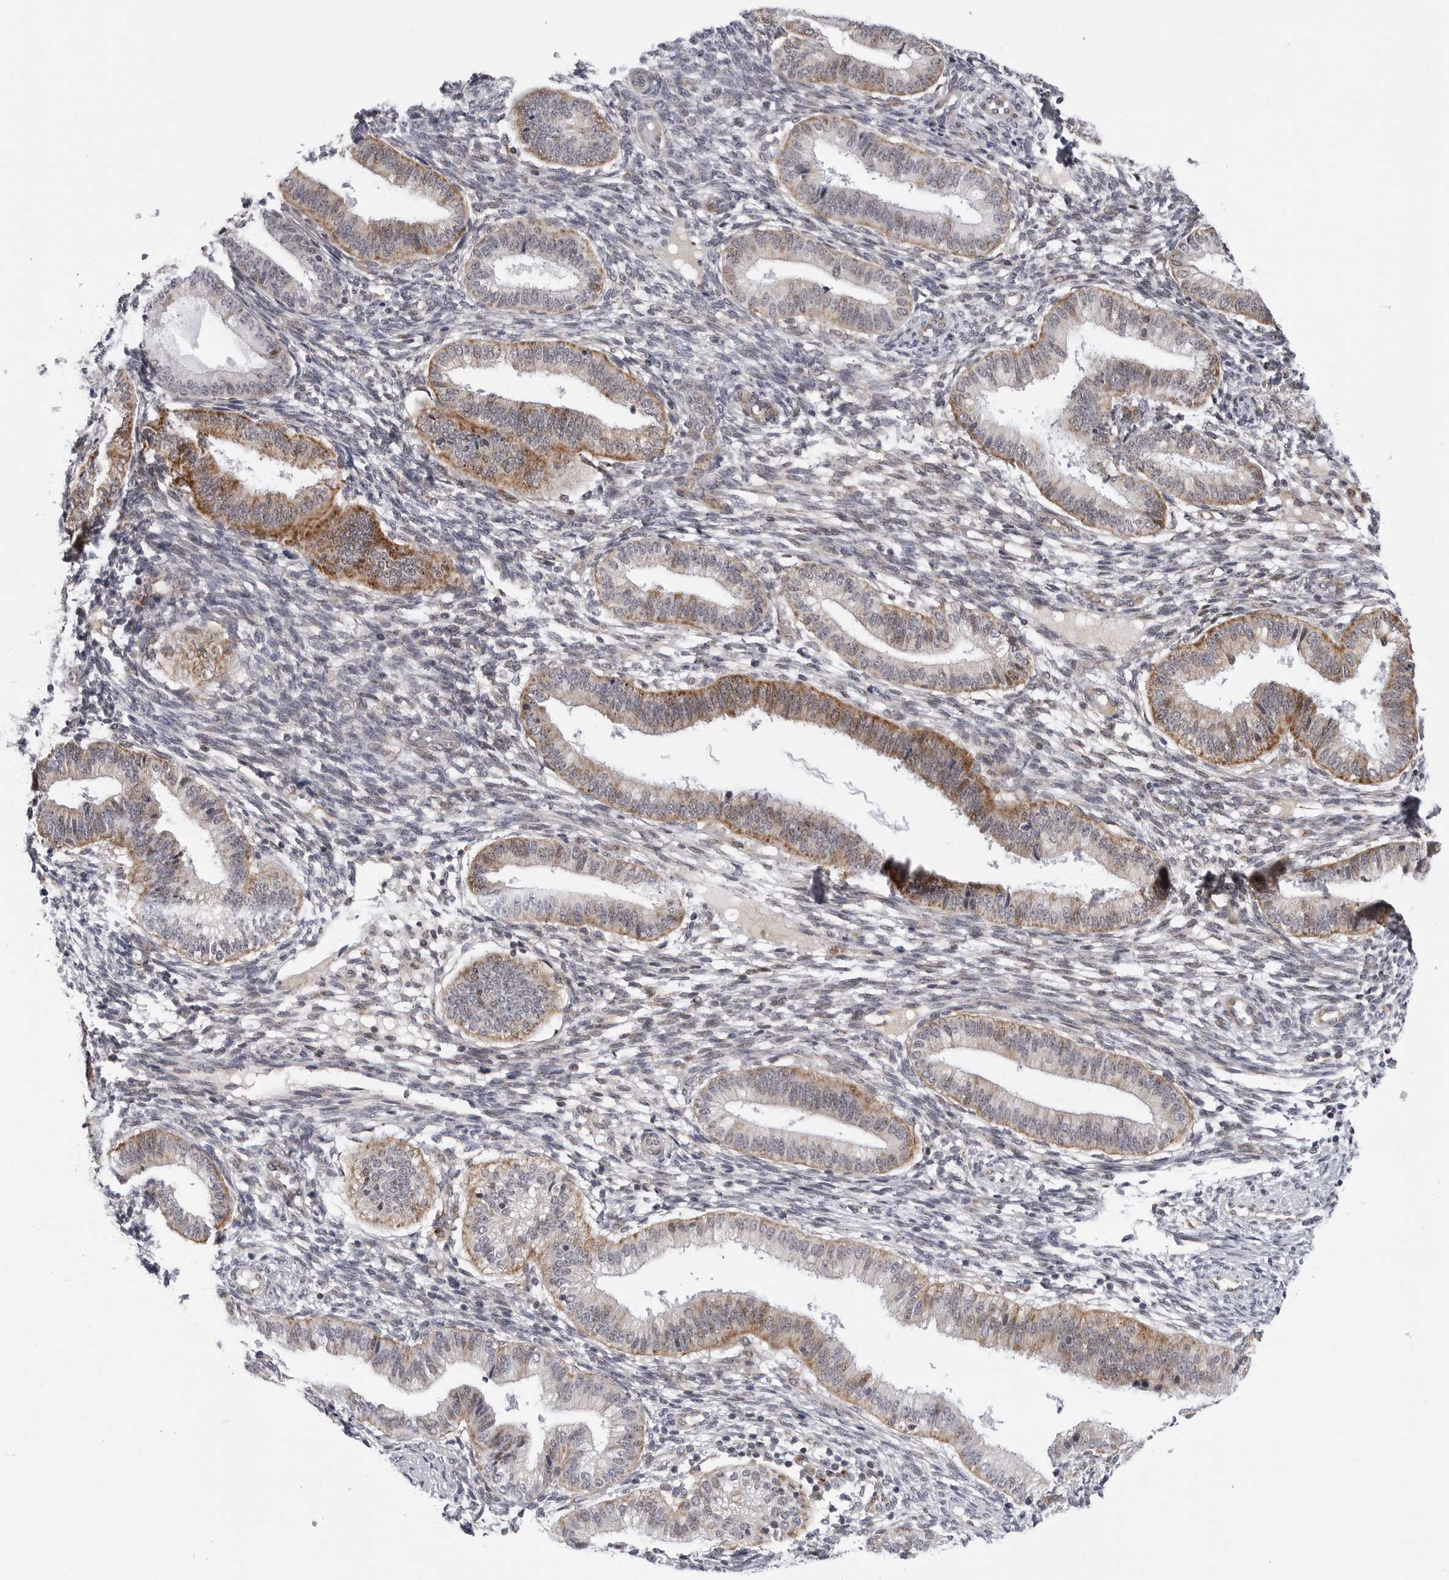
{"staining": {"intensity": "negative", "quantity": "none", "location": "none"}, "tissue": "endometrium", "cell_type": "Cells in endometrial stroma", "image_type": "normal", "snomed": [{"axis": "morphology", "description": "Normal tissue, NOS"}, {"axis": "topography", "description": "Endometrium"}], "caption": "DAB (3,3'-diaminobenzidine) immunohistochemical staining of normal endometrium exhibits no significant expression in cells in endometrial stroma.", "gene": "CDK20", "patient": {"sex": "female", "age": 39}}